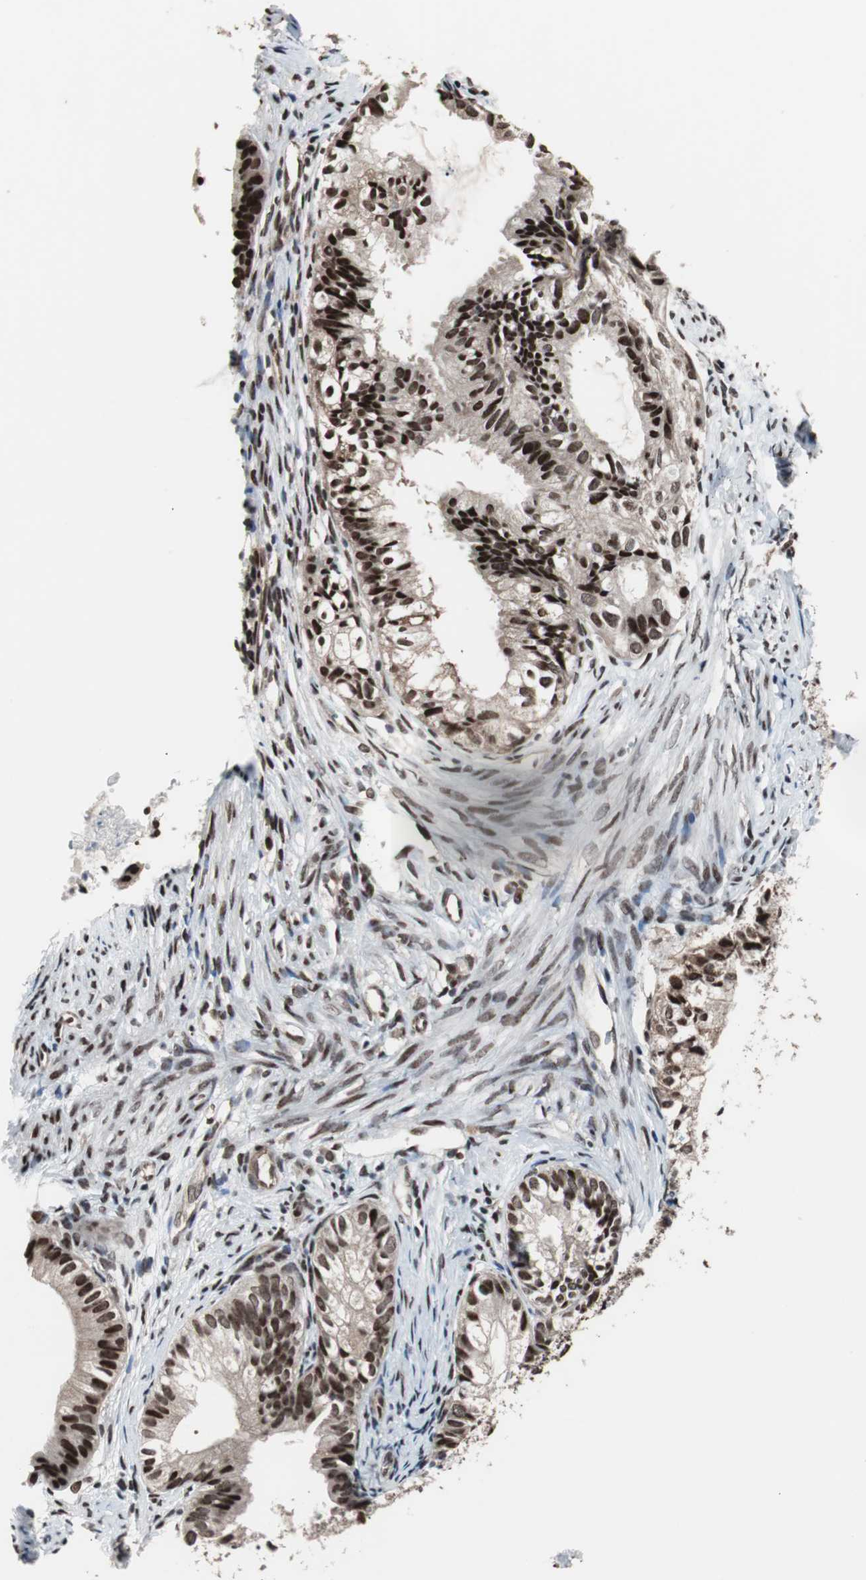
{"staining": {"intensity": "strong", "quantity": ">75%", "location": "nuclear"}, "tissue": "cervical cancer", "cell_type": "Tumor cells", "image_type": "cancer", "snomed": [{"axis": "morphology", "description": "Normal tissue, NOS"}, {"axis": "morphology", "description": "Adenocarcinoma, NOS"}, {"axis": "topography", "description": "Cervix"}, {"axis": "topography", "description": "Endometrium"}], "caption": "About >75% of tumor cells in cervical adenocarcinoma exhibit strong nuclear protein expression as visualized by brown immunohistochemical staining.", "gene": "POGZ", "patient": {"sex": "female", "age": 86}}